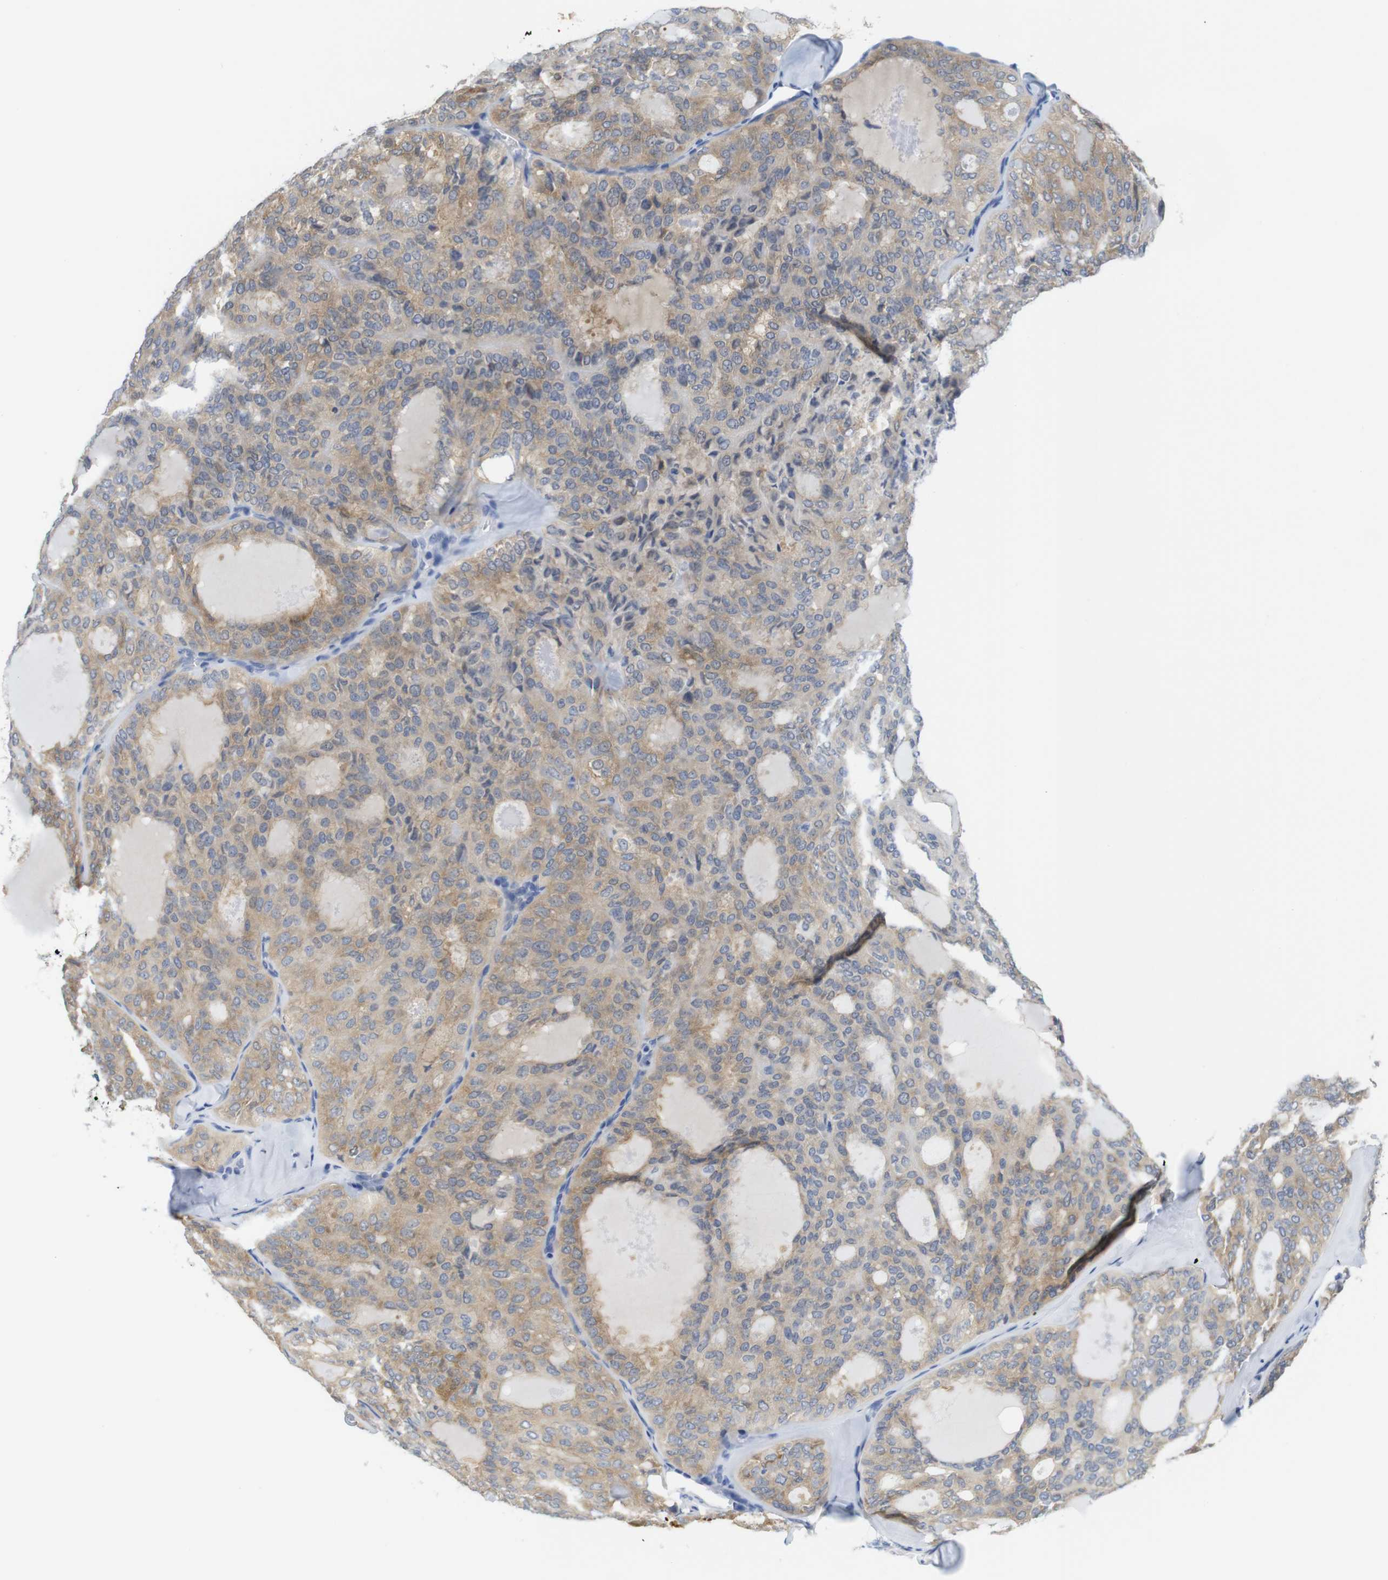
{"staining": {"intensity": "moderate", "quantity": ">75%", "location": "cytoplasmic/membranous"}, "tissue": "thyroid cancer", "cell_type": "Tumor cells", "image_type": "cancer", "snomed": [{"axis": "morphology", "description": "Follicular adenoma carcinoma, NOS"}, {"axis": "topography", "description": "Thyroid gland"}], "caption": "This is an image of immunohistochemistry (IHC) staining of thyroid cancer (follicular adenoma carcinoma), which shows moderate positivity in the cytoplasmic/membranous of tumor cells.", "gene": "NEBL", "patient": {"sex": "male", "age": 75}}